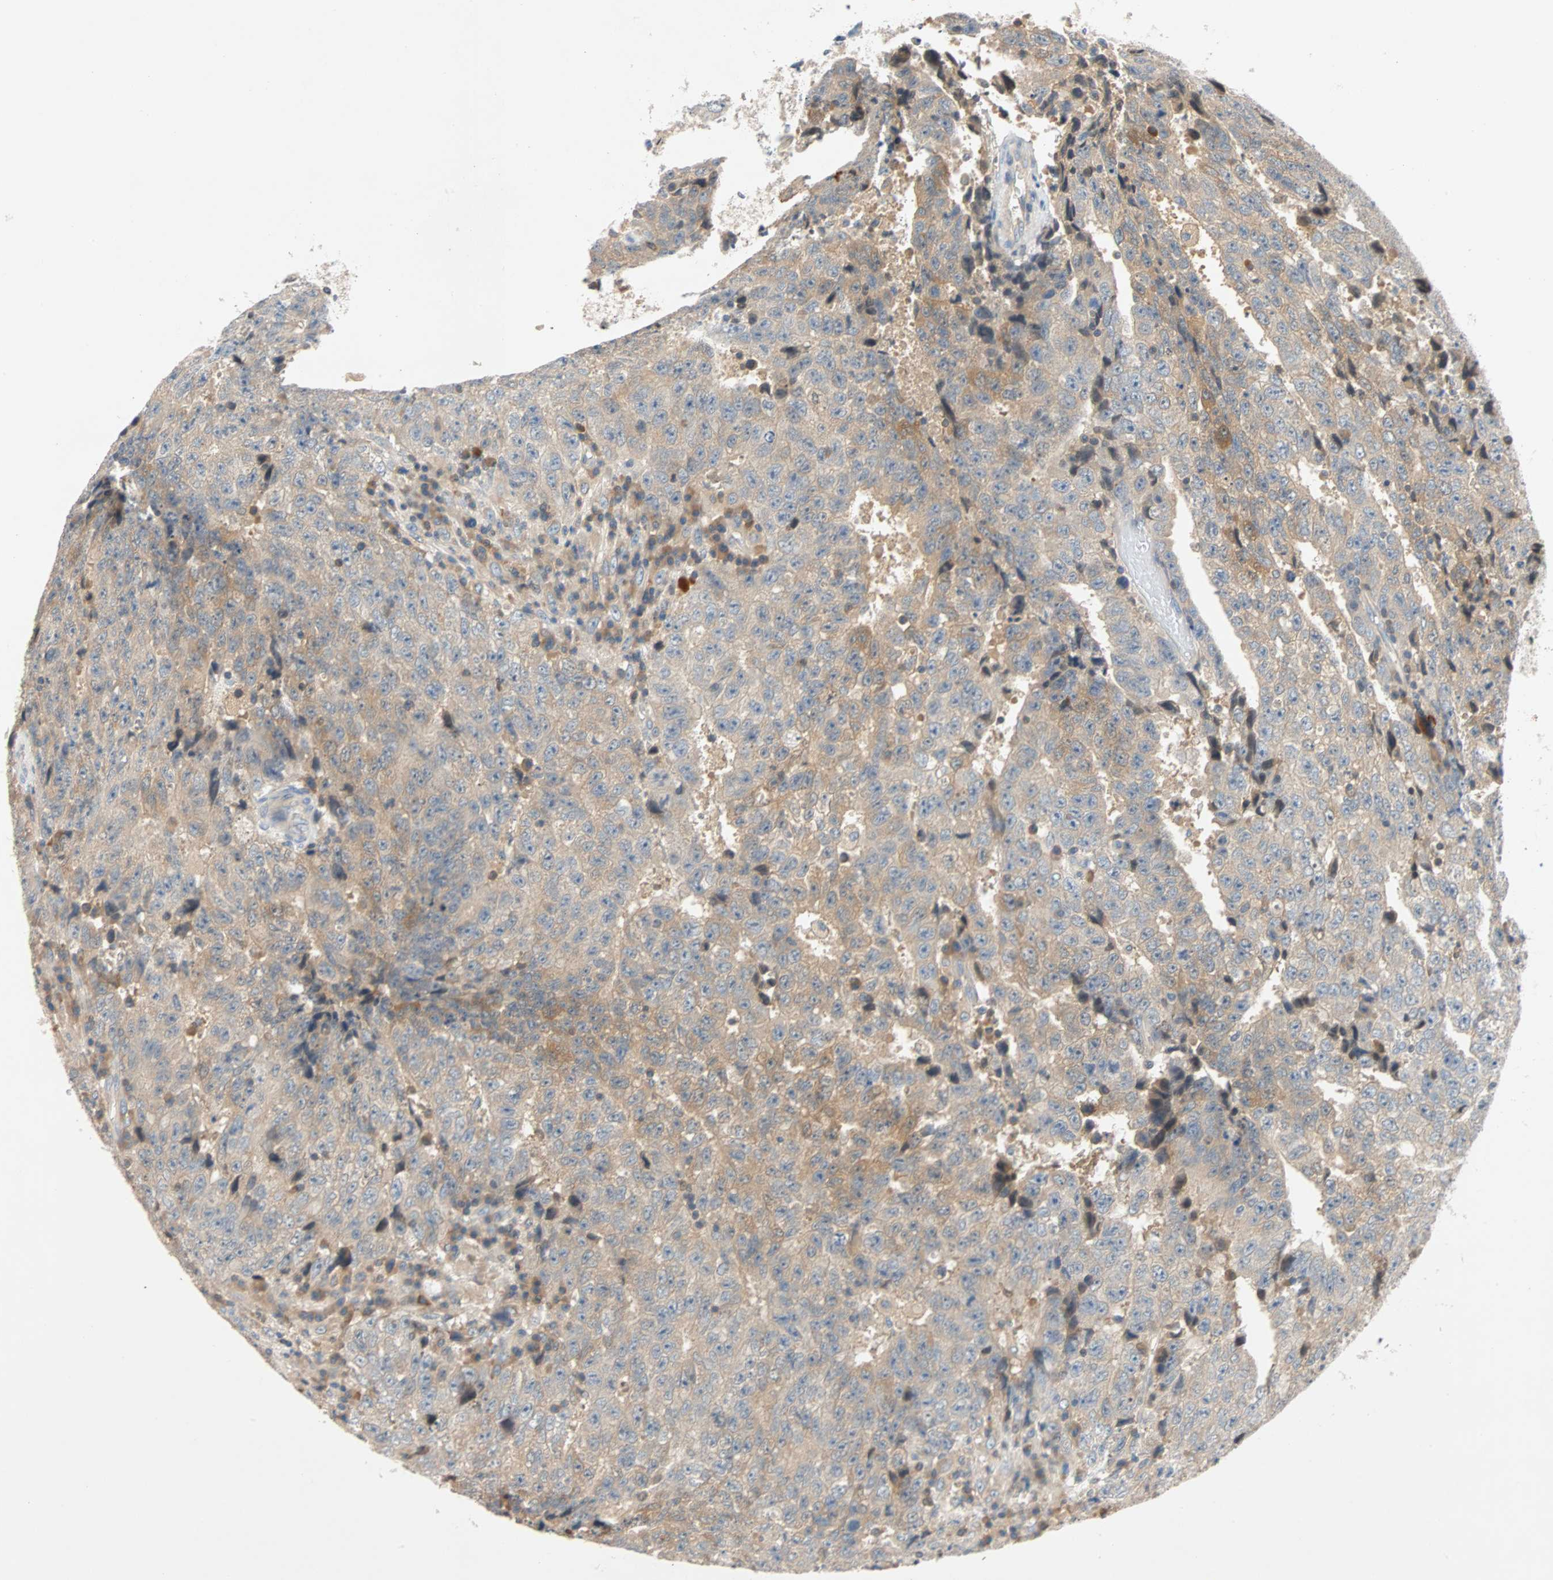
{"staining": {"intensity": "moderate", "quantity": "25%-75%", "location": "cytoplasmic/membranous"}, "tissue": "testis cancer", "cell_type": "Tumor cells", "image_type": "cancer", "snomed": [{"axis": "morphology", "description": "Necrosis, NOS"}, {"axis": "morphology", "description": "Carcinoma, Embryonal, NOS"}, {"axis": "topography", "description": "Testis"}], "caption": "Embryonal carcinoma (testis) stained with IHC exhibits moderate cytoplasmic/membranous expression in approximately 25%-75% of tumor cells. (Brightfield microscopy of DAB IHC at high magnification).", "gene": "MAP4K1", "patient": {"sex": "male", "age": 19}}